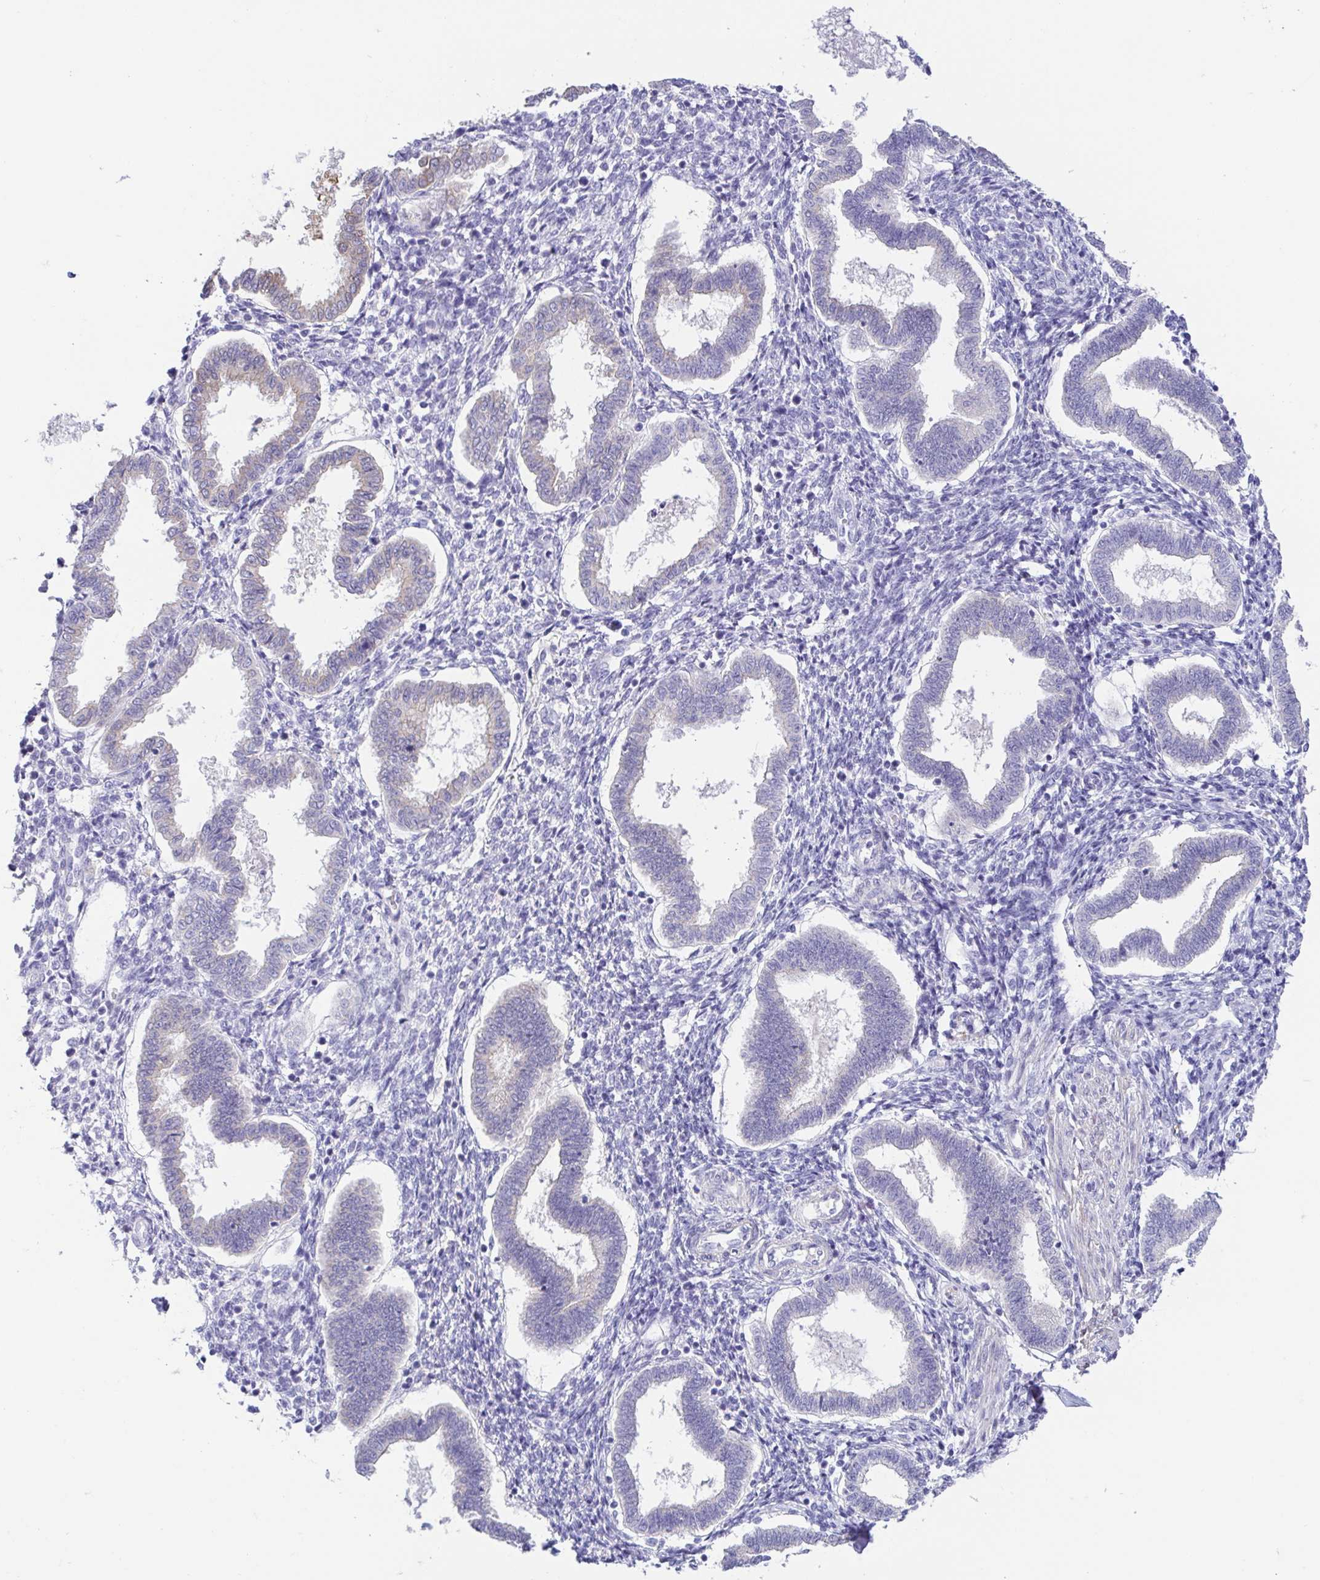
{"staining": {"intensity": "negative", "quantity": "none", "location": "none"}, "tissue": "endometrium", "cell_type": "Cells in endometrial stroma", "image_type": "normal", "snomed": [{"axis": "morphology", "description": "Normal tissue, NOS"}, {"axis": "topography", "description": "Endometrium"}], "caption": "There is no significant expression in cells in endometrial stroma of endometrium. Nuclei are stained in blue.", "gene": "FABP3", "patient": {"sex": "female", "age": 24}}